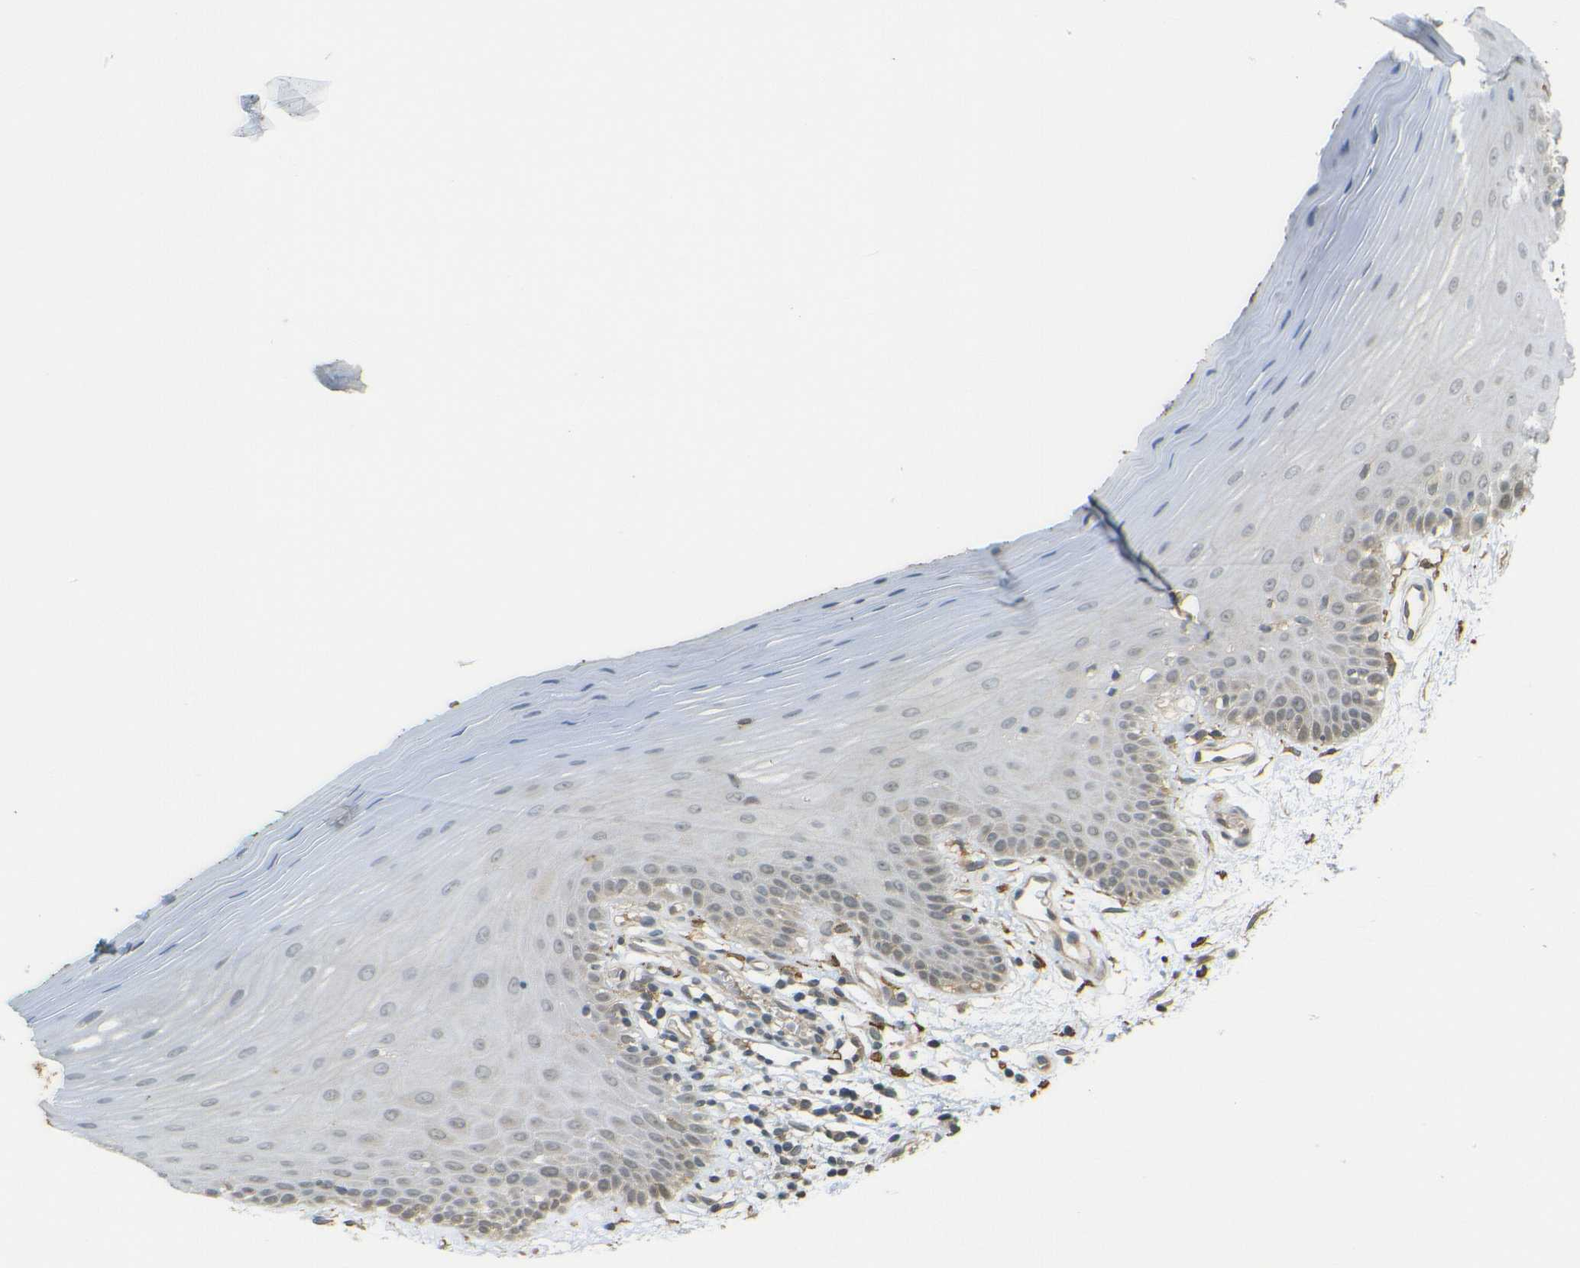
{"staining": {"intensity": "moderate", "quantity": "<25%", "location": "cytoplasmic/membranous"}, "tissue": "oral mucosa", "cell_type": "Squamous epithelial cells", "image_type": "normal", "snomed": [{"axis": "morphology", "description": "Normal tissue, NOS"}, {"axis": "topography", "description": "Skeletal muscle"}, {"axis": "topography", "description": "Oral tissue"}], "caption": "Squamous epithelial cells show moderate cytoplasmic/membranous staining in approximately <25% of cells in normal oral mucosa.", "gene": "DAB2", "patient": {"sex": "male", "age": 58}}